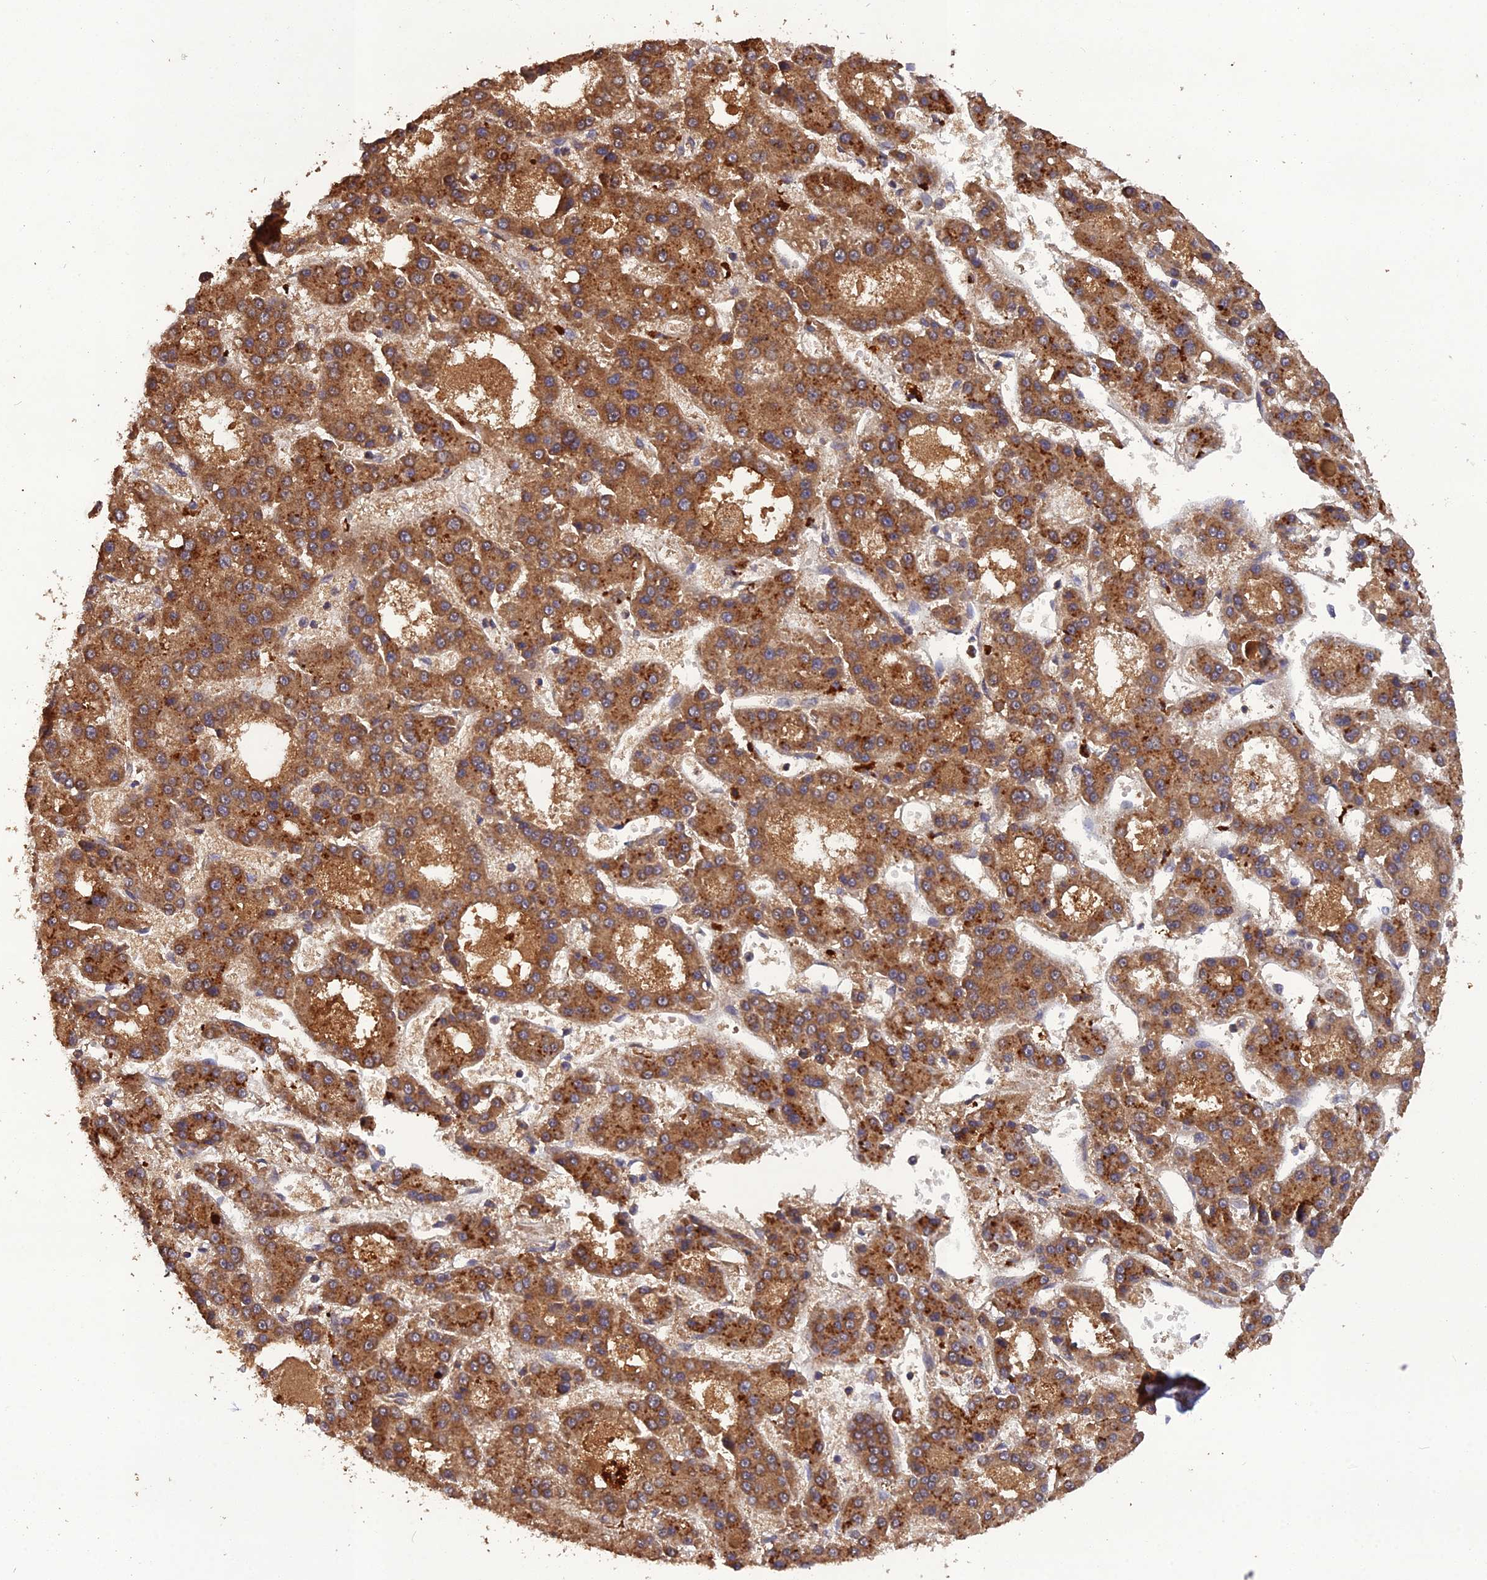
{"staining": {"intensity": "moderate", "quantity": ">75%", "location": "cytoplasmic/membranous"}, "tissue": "liver cancer", "cell_type": "Tumor cells", "image_type": "cancer", "snomed": [{"axis": "morphology", "description": "Carcinoma, Hepatocellular, NOS"}, {"axis": "topography", "description": "Liver"}], "caption": "Immunohistochemical staining of human liver cancer (hepatocellular carcinoma) displays moderate cytoplasmic/membranous protein expression in approximately >75% of tumor cells.", "gene": "TMEM258", "patient": {"sex": "male", "age": 70}}